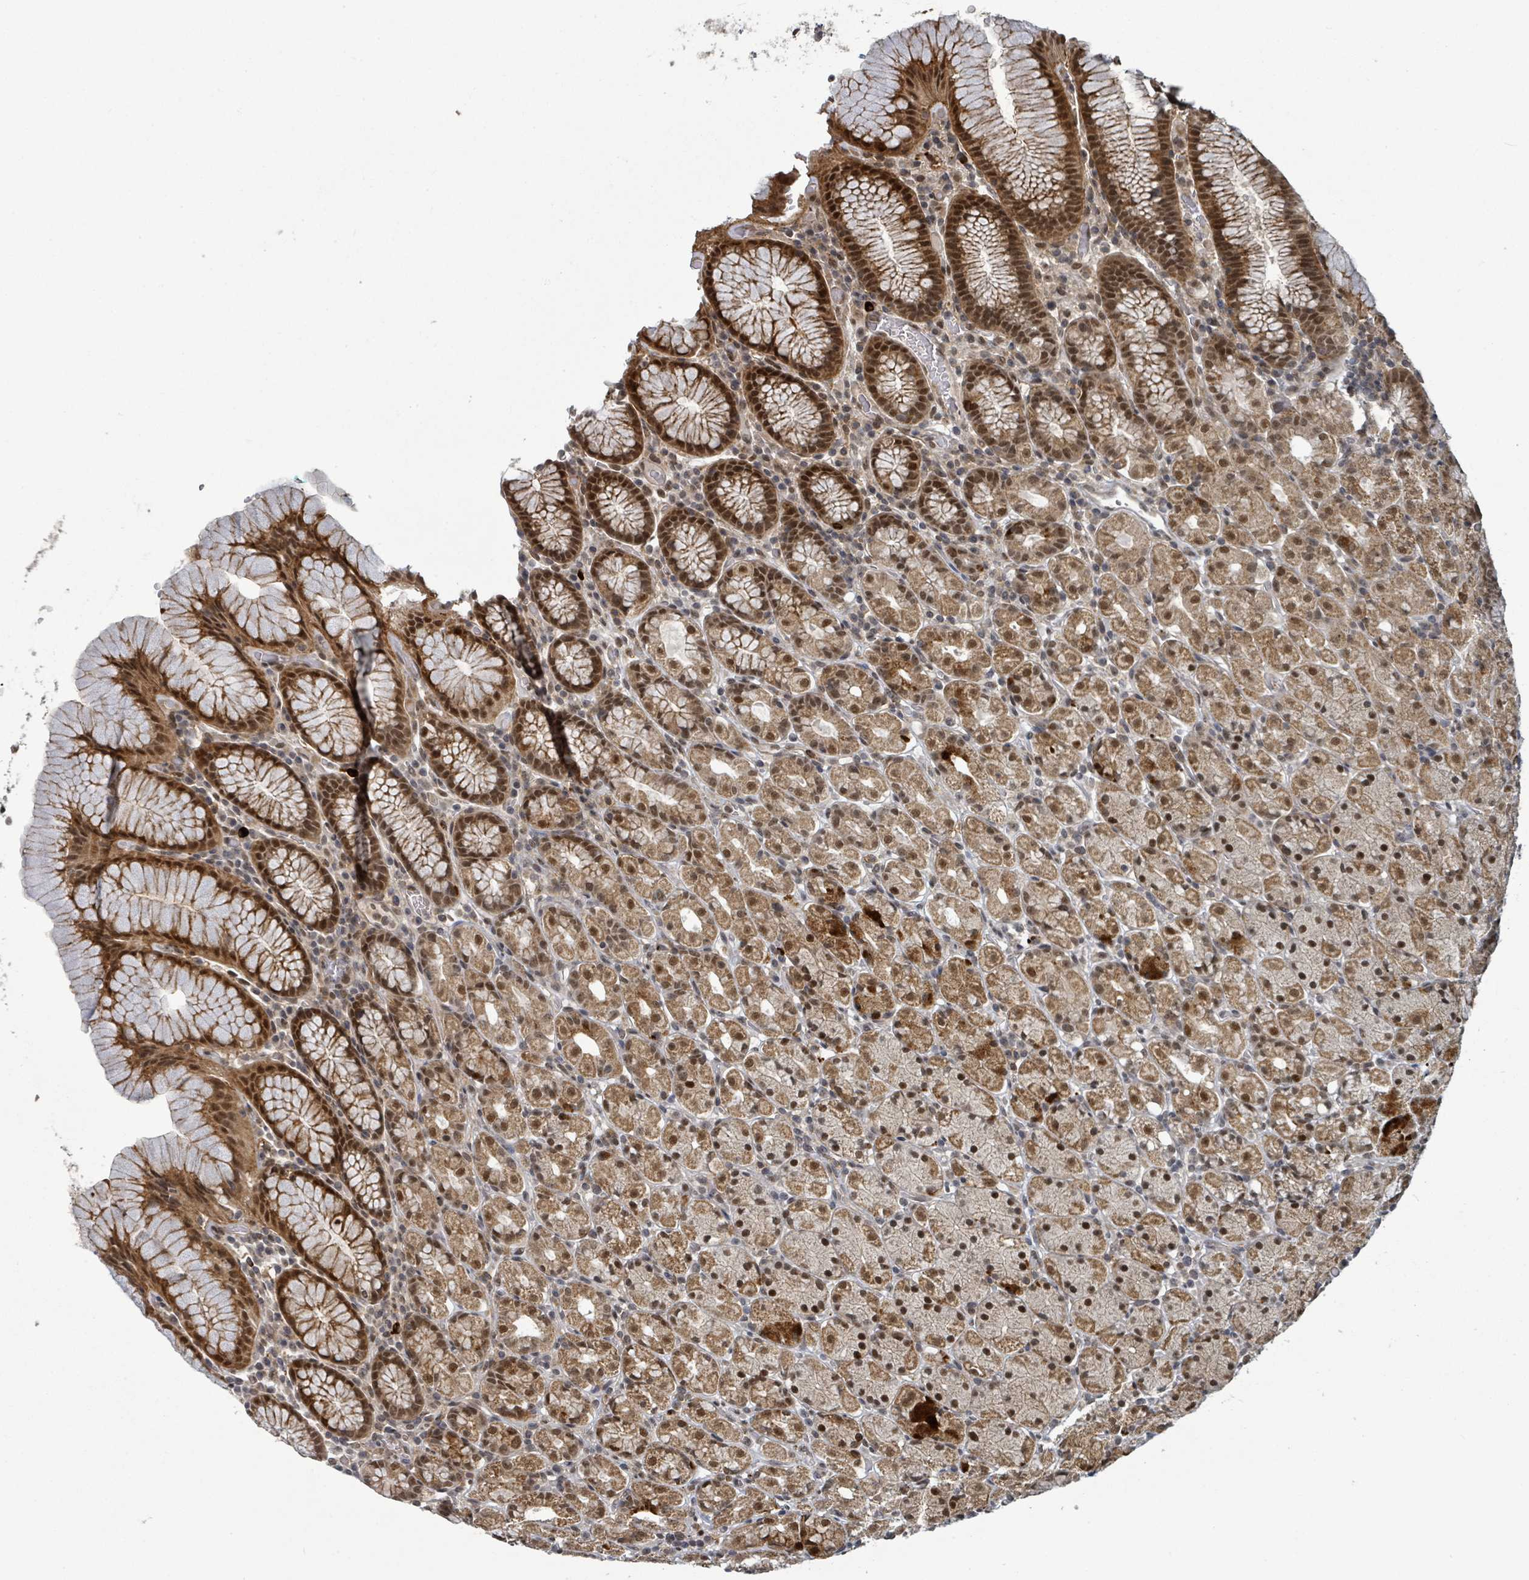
{"staining": {"intensity": "strong", "quantity": ">75%", "location": "cytoplasmic/membranous,nuclear"}, "tissue": "stomach", "cell_type": "Glandular cells", "image_type": "normal", "snomed": [{"axis": "morphology", "description": "Normal tissue, NOS"}, {"axis": "topography", "description": "Stomach, upper"}, {"axis": "topography", "description": "Stomach"}], "caption": "Strong cytoplasmic/membranous,nuclear protein expression is present in about >75% of glandular cells in stomach.", "gene": "GTF3C1", "patient": {"sex": "male", "age": 62}}